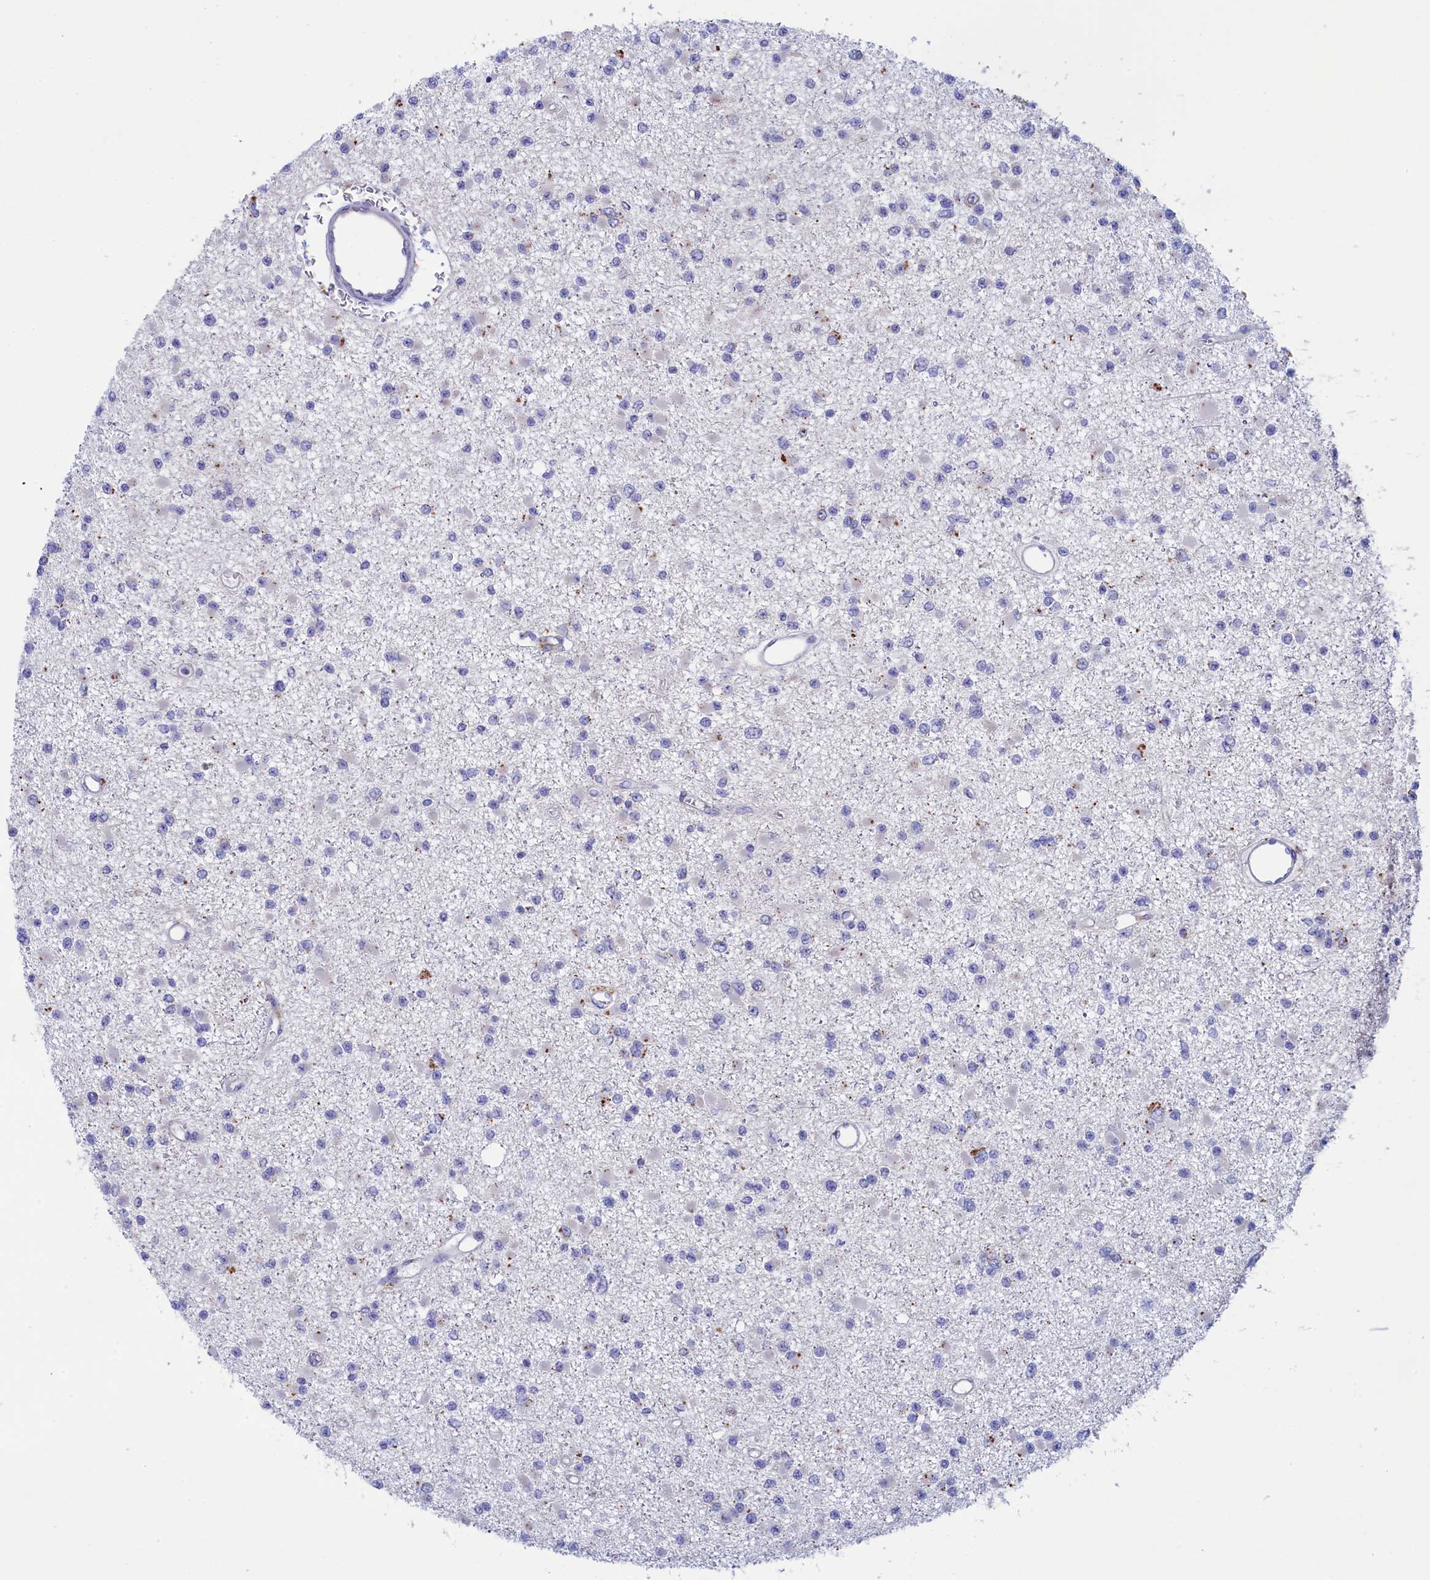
{"staining": {"intensity": "negative", "quantity": "none", "location": "none"}, "tissue": "glioma", "cell_type": "Tumor cells", "image_type": "cancer", "snomed": [{"axis": "morphology", "description": "Glioma, malignant, Low grade"}, {"axis": "topography", "description": "Brain"}], "caption": "Tumor cells show no significant protein positivity in malignant glioma (low-grade).", "gene": "WDR6", "patient": {"sex": "female", "age": 22}}